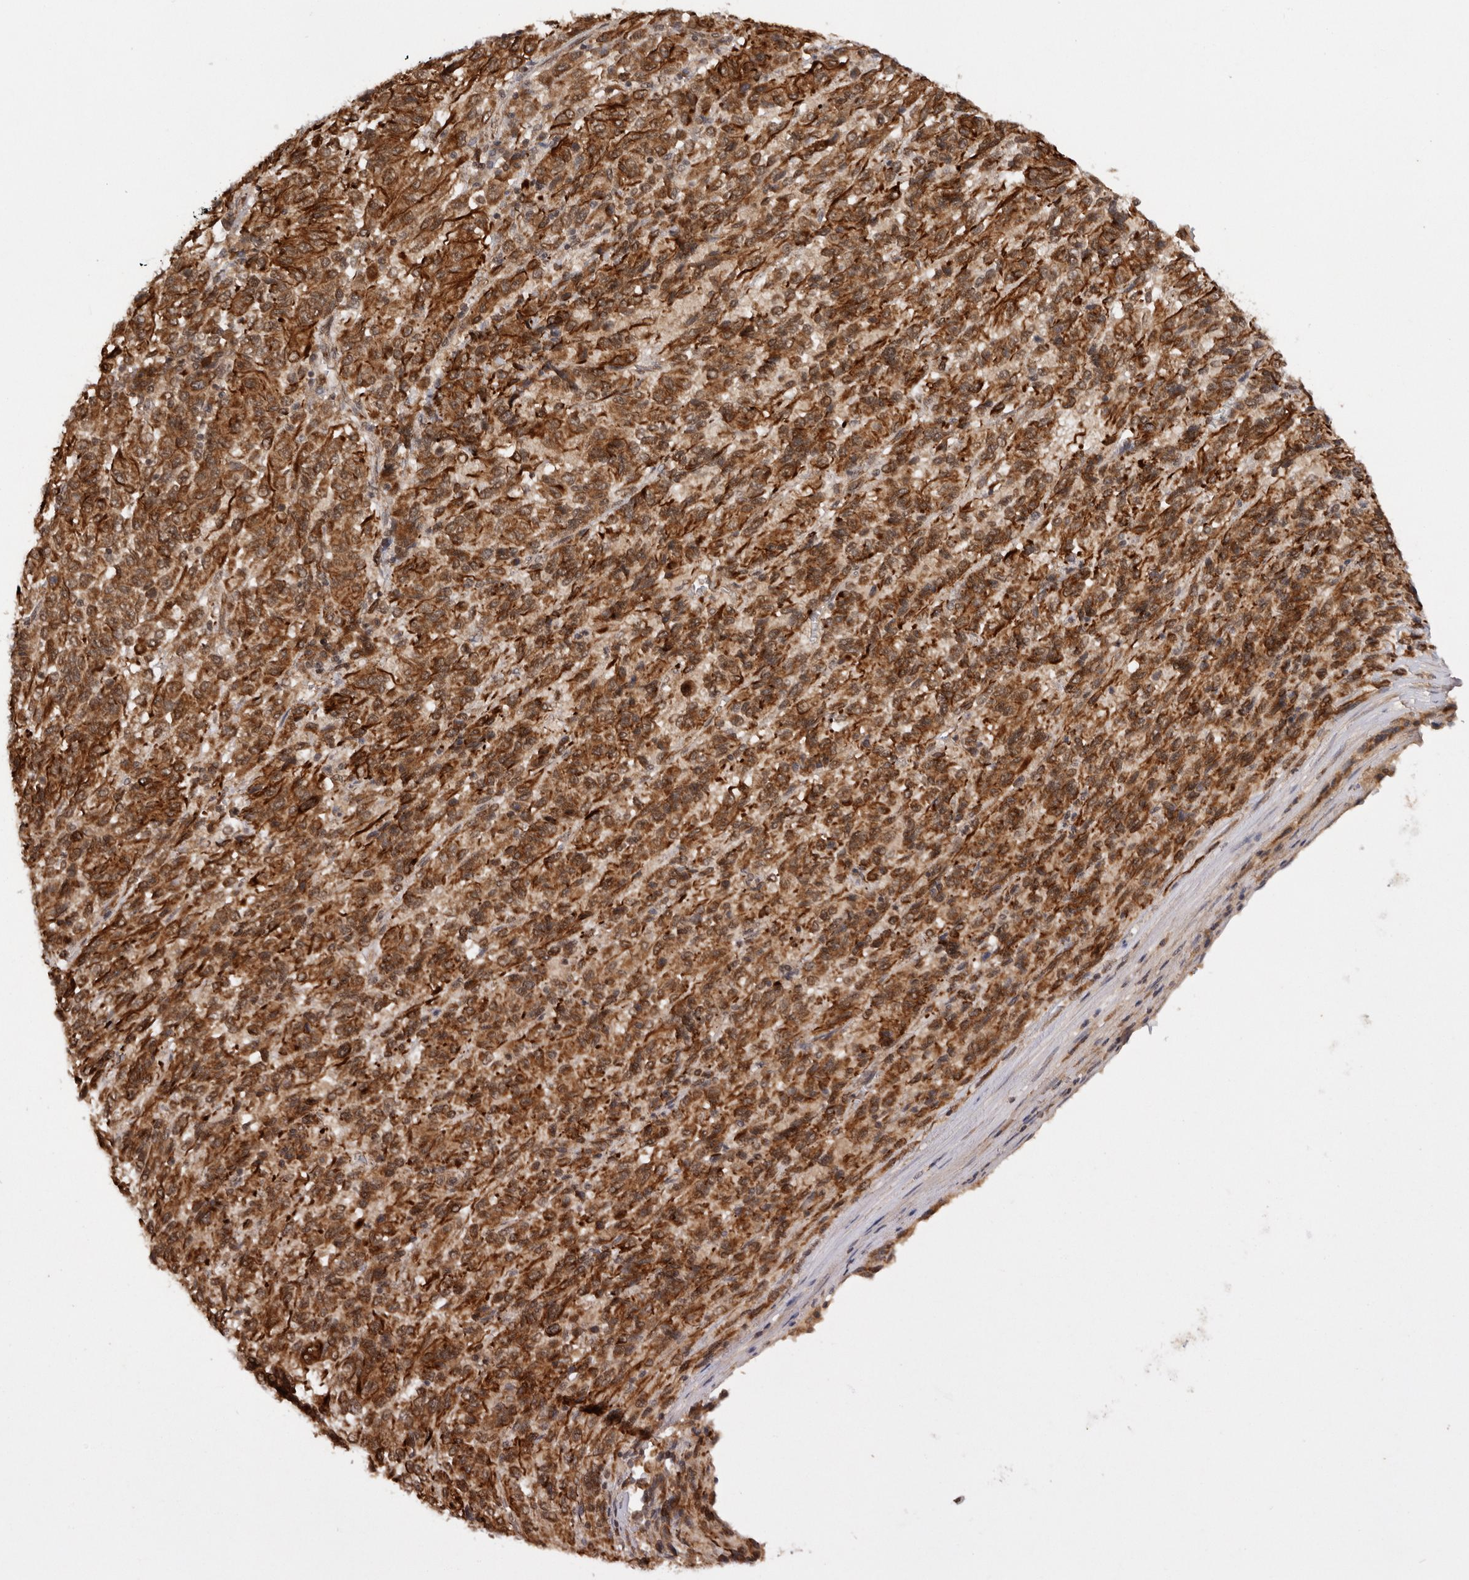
{"staining": {"intensity": "strong", "quantity": ">75%", "location": "cytoplasmic/membranous,nuclear"}, "tissue": "melanoma", "cell_type": "Tumor cells", "image_type": "cancer", "snomed": [{"axis": "morphology", "description": "Malignant melanoma, Metastatic site"}, {"axis": "topography", "description": "Lung"}], "caption": "Human malignant melanoma (metastatic site) stained with a protein marker demonstrates strong staining in tumor cells.", "gene": "TARS2", "patient": {"sex": "male", "age": 64}}